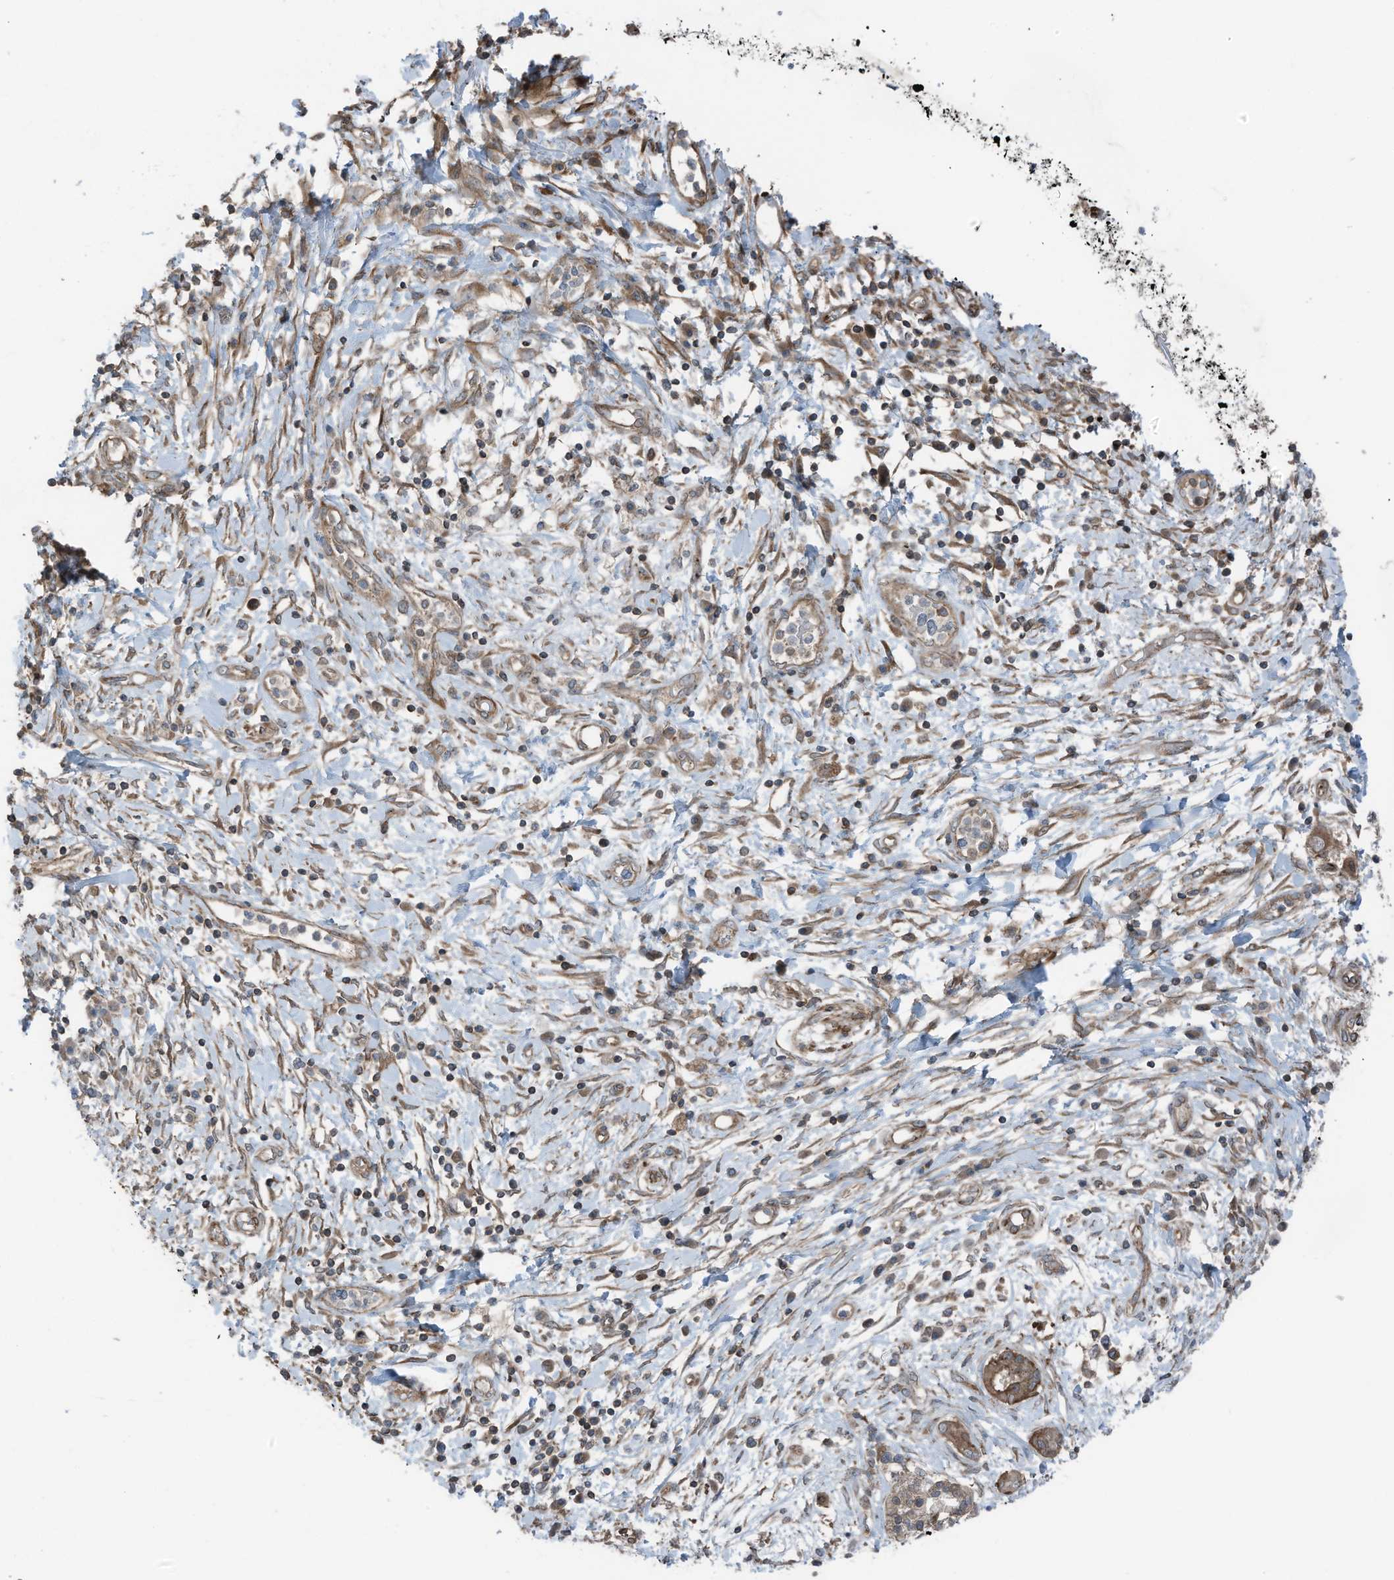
{"staining": {"intensity": "moderate", "quantity": ">75%", "location": "cytoplasmic/membranous"}, "tissue": "pancreatic cancer", "cell_type": "Tumor cells", "image_type": "cancer", "snomed": [{"axis": "morphology", "description": "Adenocarcinoma, NOS"}, {"axis": "topography", "description": "Pancreas"}], "caption": "Tumor cells show medium levels of moderate cytoplasmic/membranous positivity in about >75% of cells in adenocarcinoma (pancreatic).", "gene": "TXNDC9", "patient": {"sex": "female", "age": 56}}